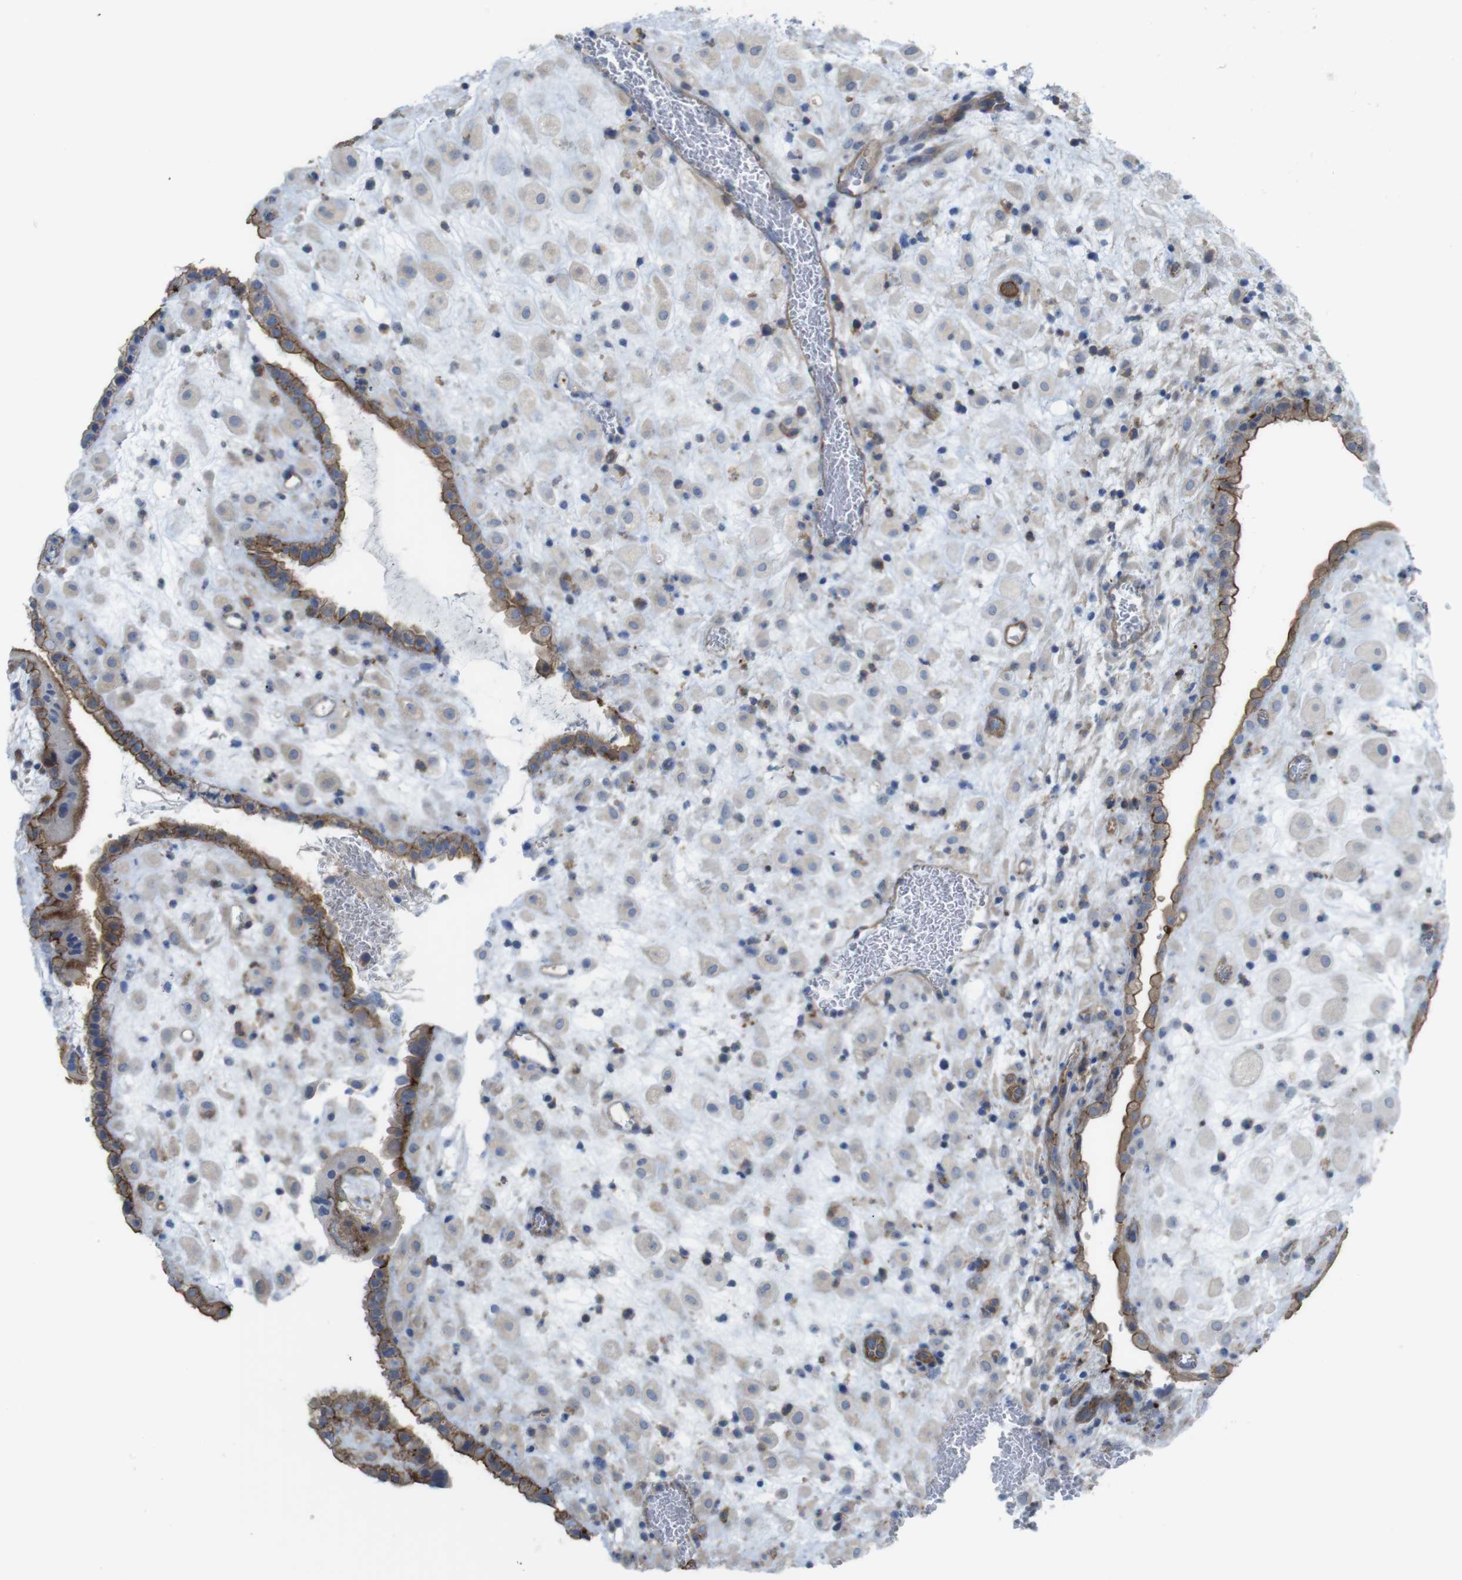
{"staining": {"intensity": "weak", "quantity": "<25%", "location": "cytoplasmic/membranous"}, "tissue": "placenta", "cell_type": "Decidual cells", "image_type": "normal", "snomed": [{"axis": "morphology", "description": "Normal tissue, NOS"}, {"axis": "topography", "description": "Placenta"}], "caption": "This is an immunohistochemistry image of unremarkable human placenta. There is no positivity in decidual cells.", "gene": "PREX2", "patient": {"sex": "female", "age": 35}}